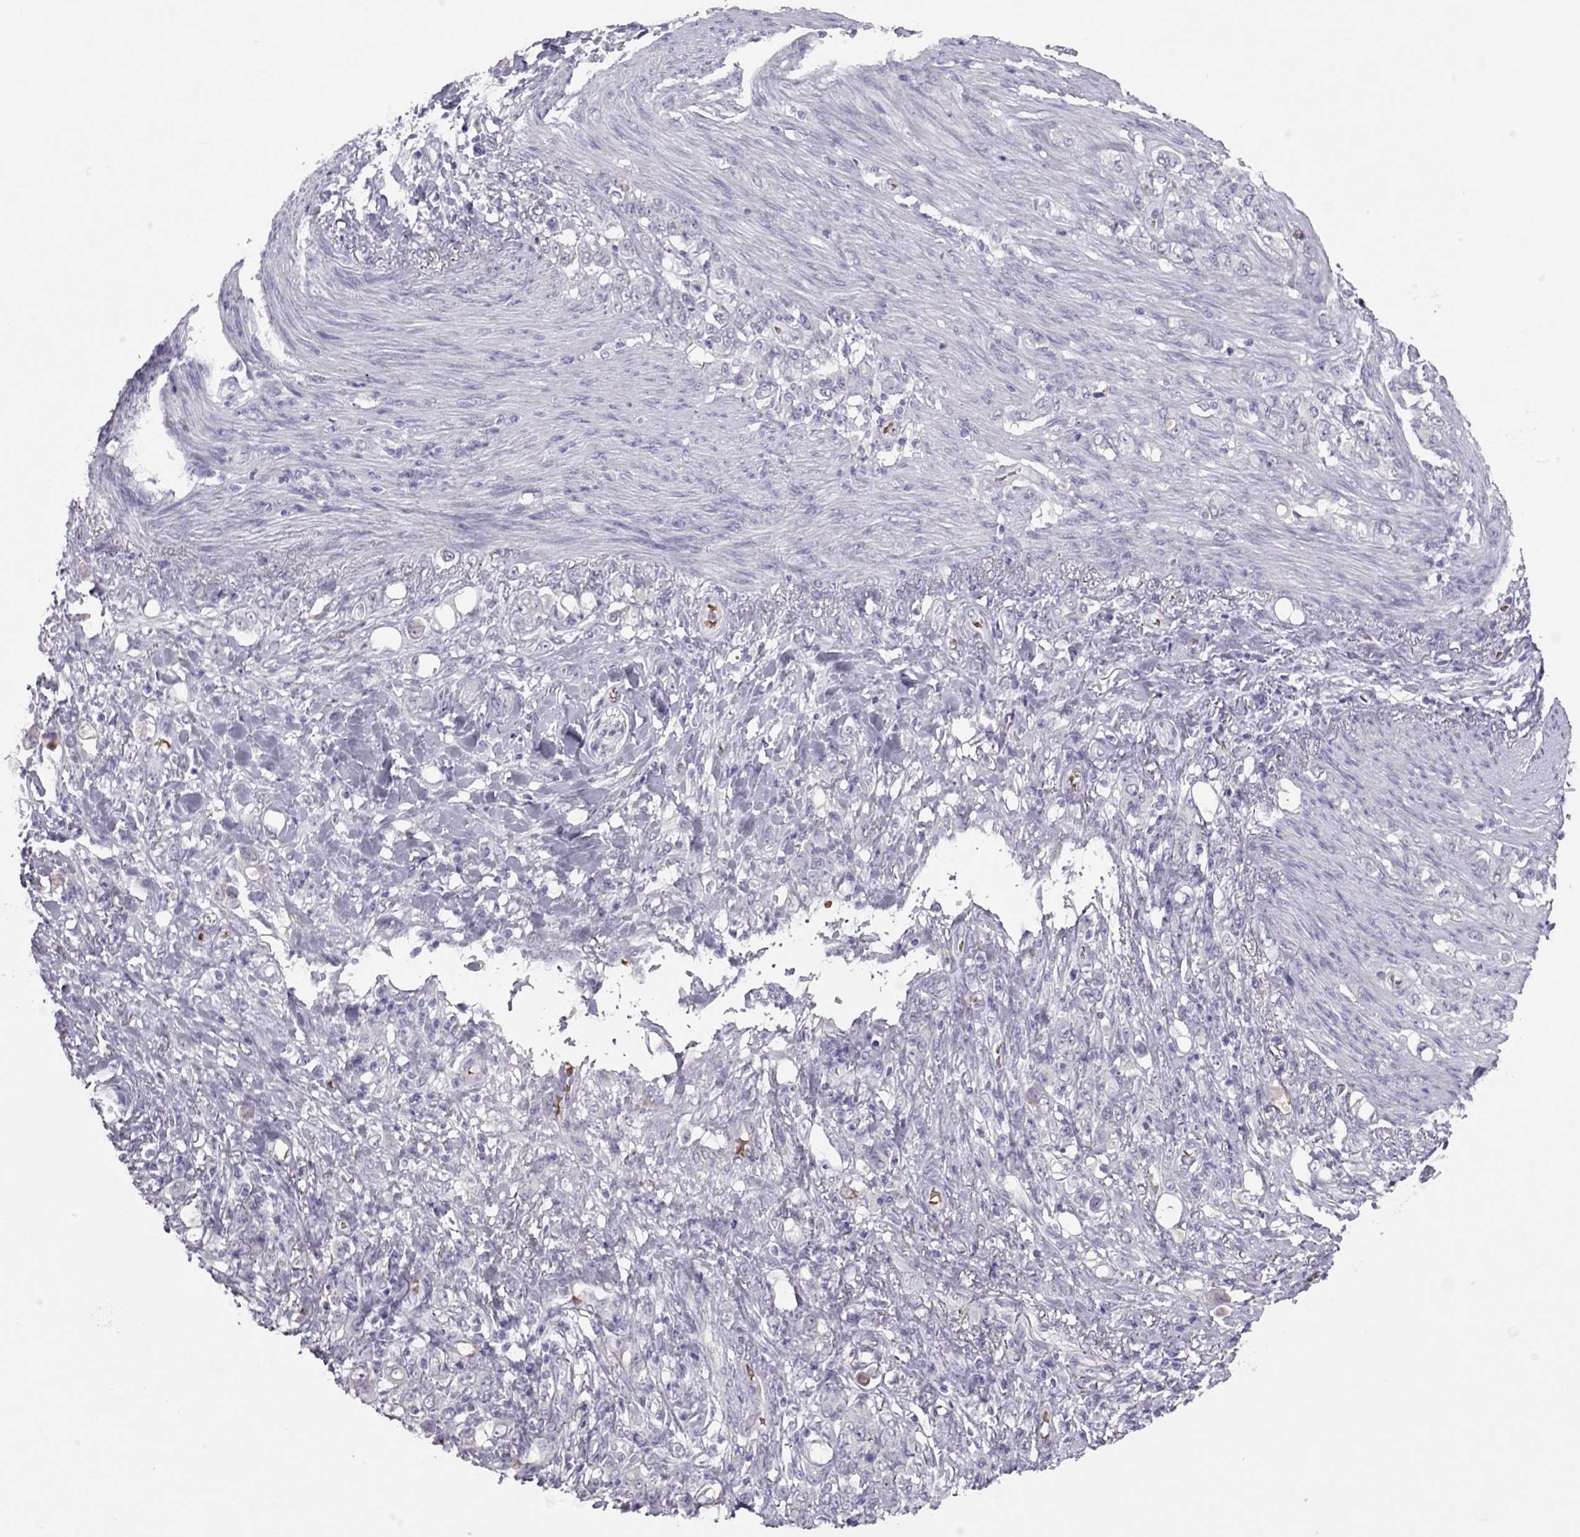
{"staining": {"intensity": "negative", "quantity": "none", "location": "none"}, "tissue": "stomach cancer", "cell_type": "Tumor cells", "image_type": "cancer", "snomed": [{"axis": "morphology", "description": "Adenocarcinoma, NOS"}, {"axis": "topography", "description": "Stomach"}], "caption": "Immunohistochemistry of stomach adenocarcinoma shows no staining in tumor cells. The staining is performed using DAB brown chromogen with nuclei counter-stained in using hematoxylin.", "gene": "RHD", "patient": {"sex": "female", "age": 79}}